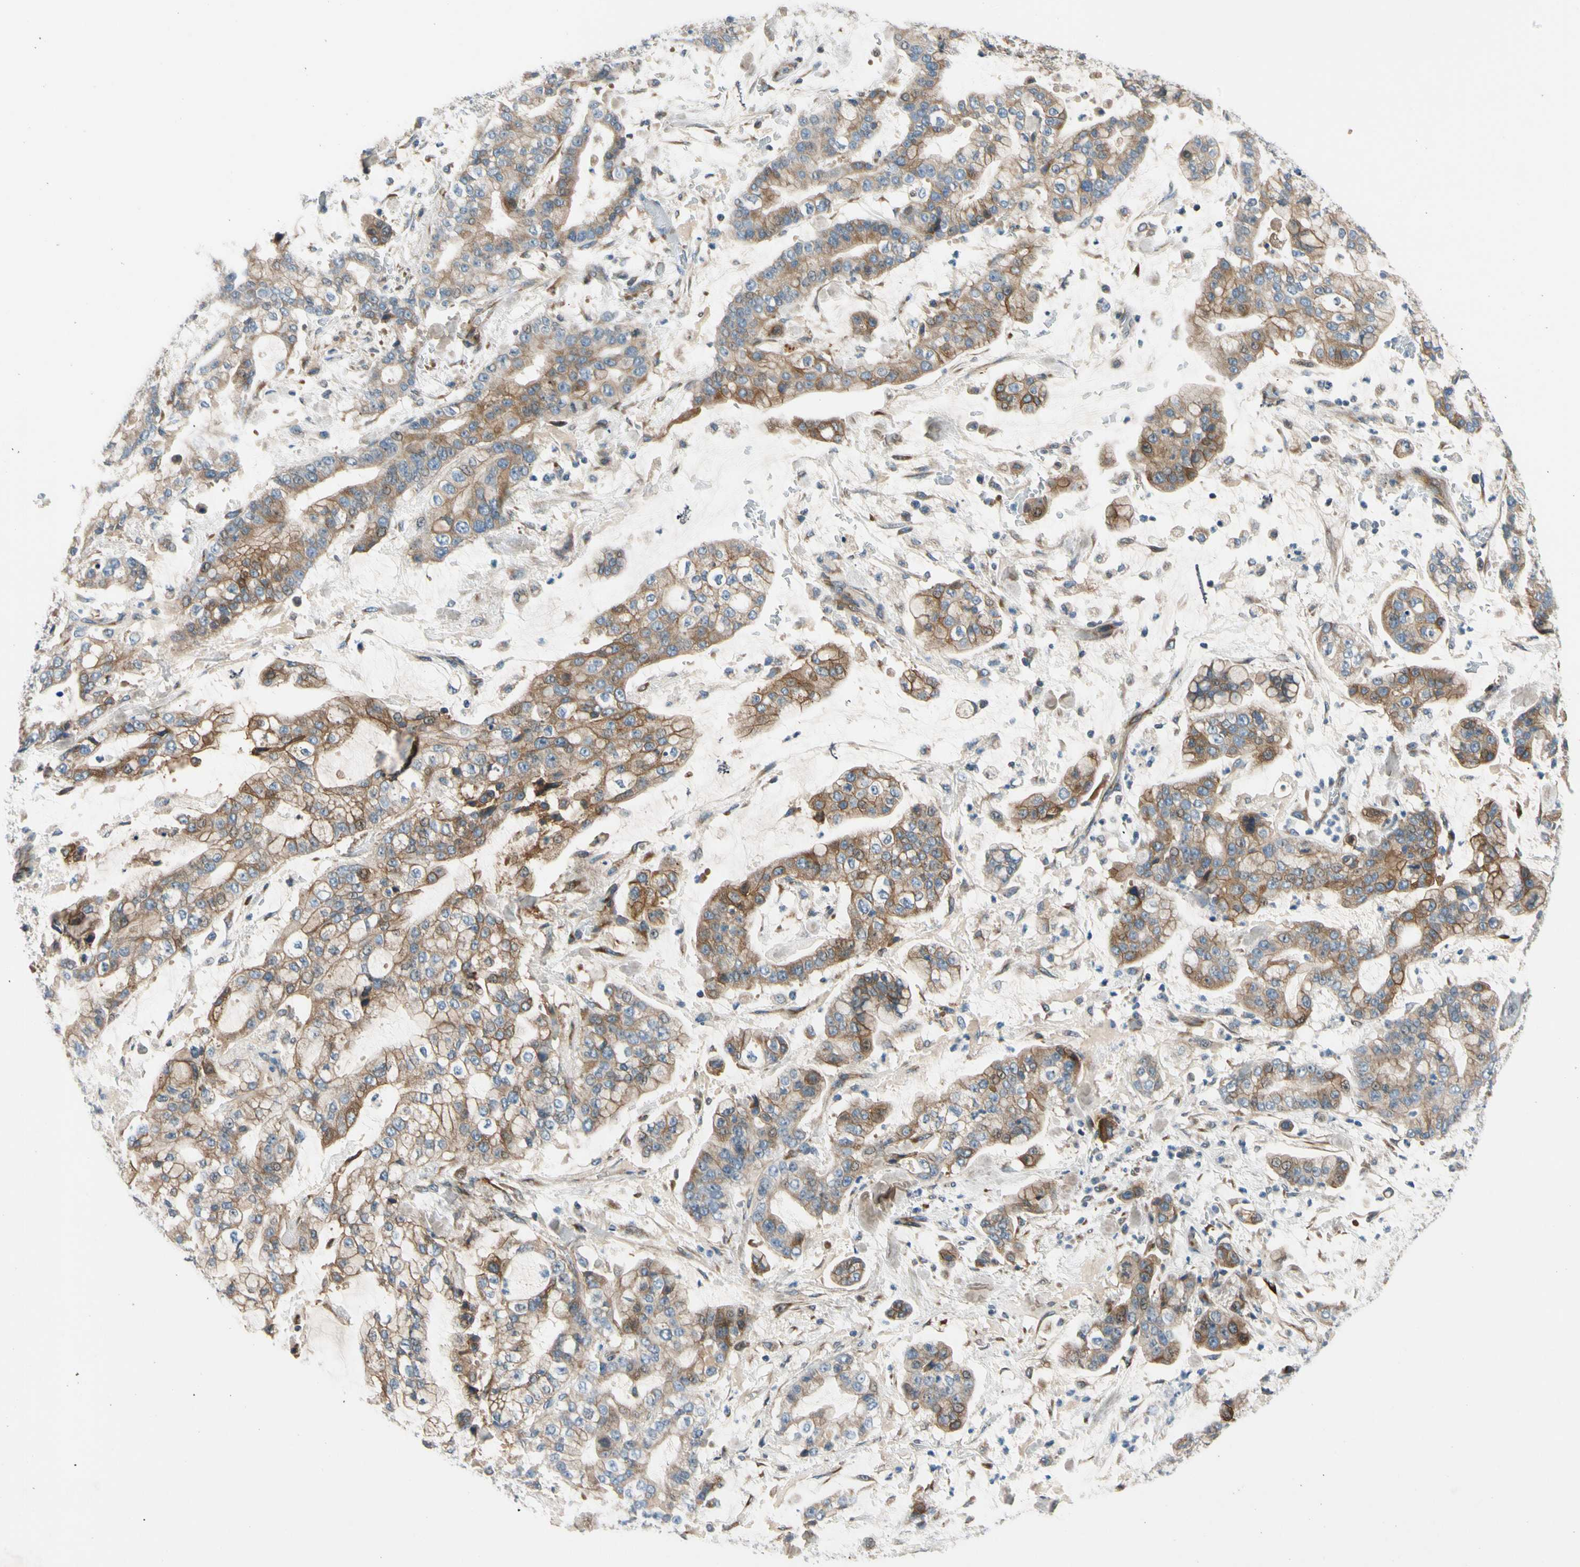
{"staining": {"intensity": "moderate", "quantity": ">75%", "location": "cytoplasmic/membranous"}, "tissue": "stomach cancer", "cell_type": "Tumor cells", "image_type": "cancer", "snomed": [{"axis": "morphology", "description": "Normal tissue, NOS"}, {"axis": "morphology", "description": "Adenocarcinoma, NOS"}, {"axis": "topography", "description": "Stomach, upper"}, {"axis": "topography", "description": "Stomach"}], "caption": "This photomicrograph demonstrates IHC staining of adenocarcinoma (stomach), with medium moderate cytoplasmic/membranous expression in about >75% of tumor cells.", "gene": "MST1R", "patient": {"sex": "male", "age": 76}}